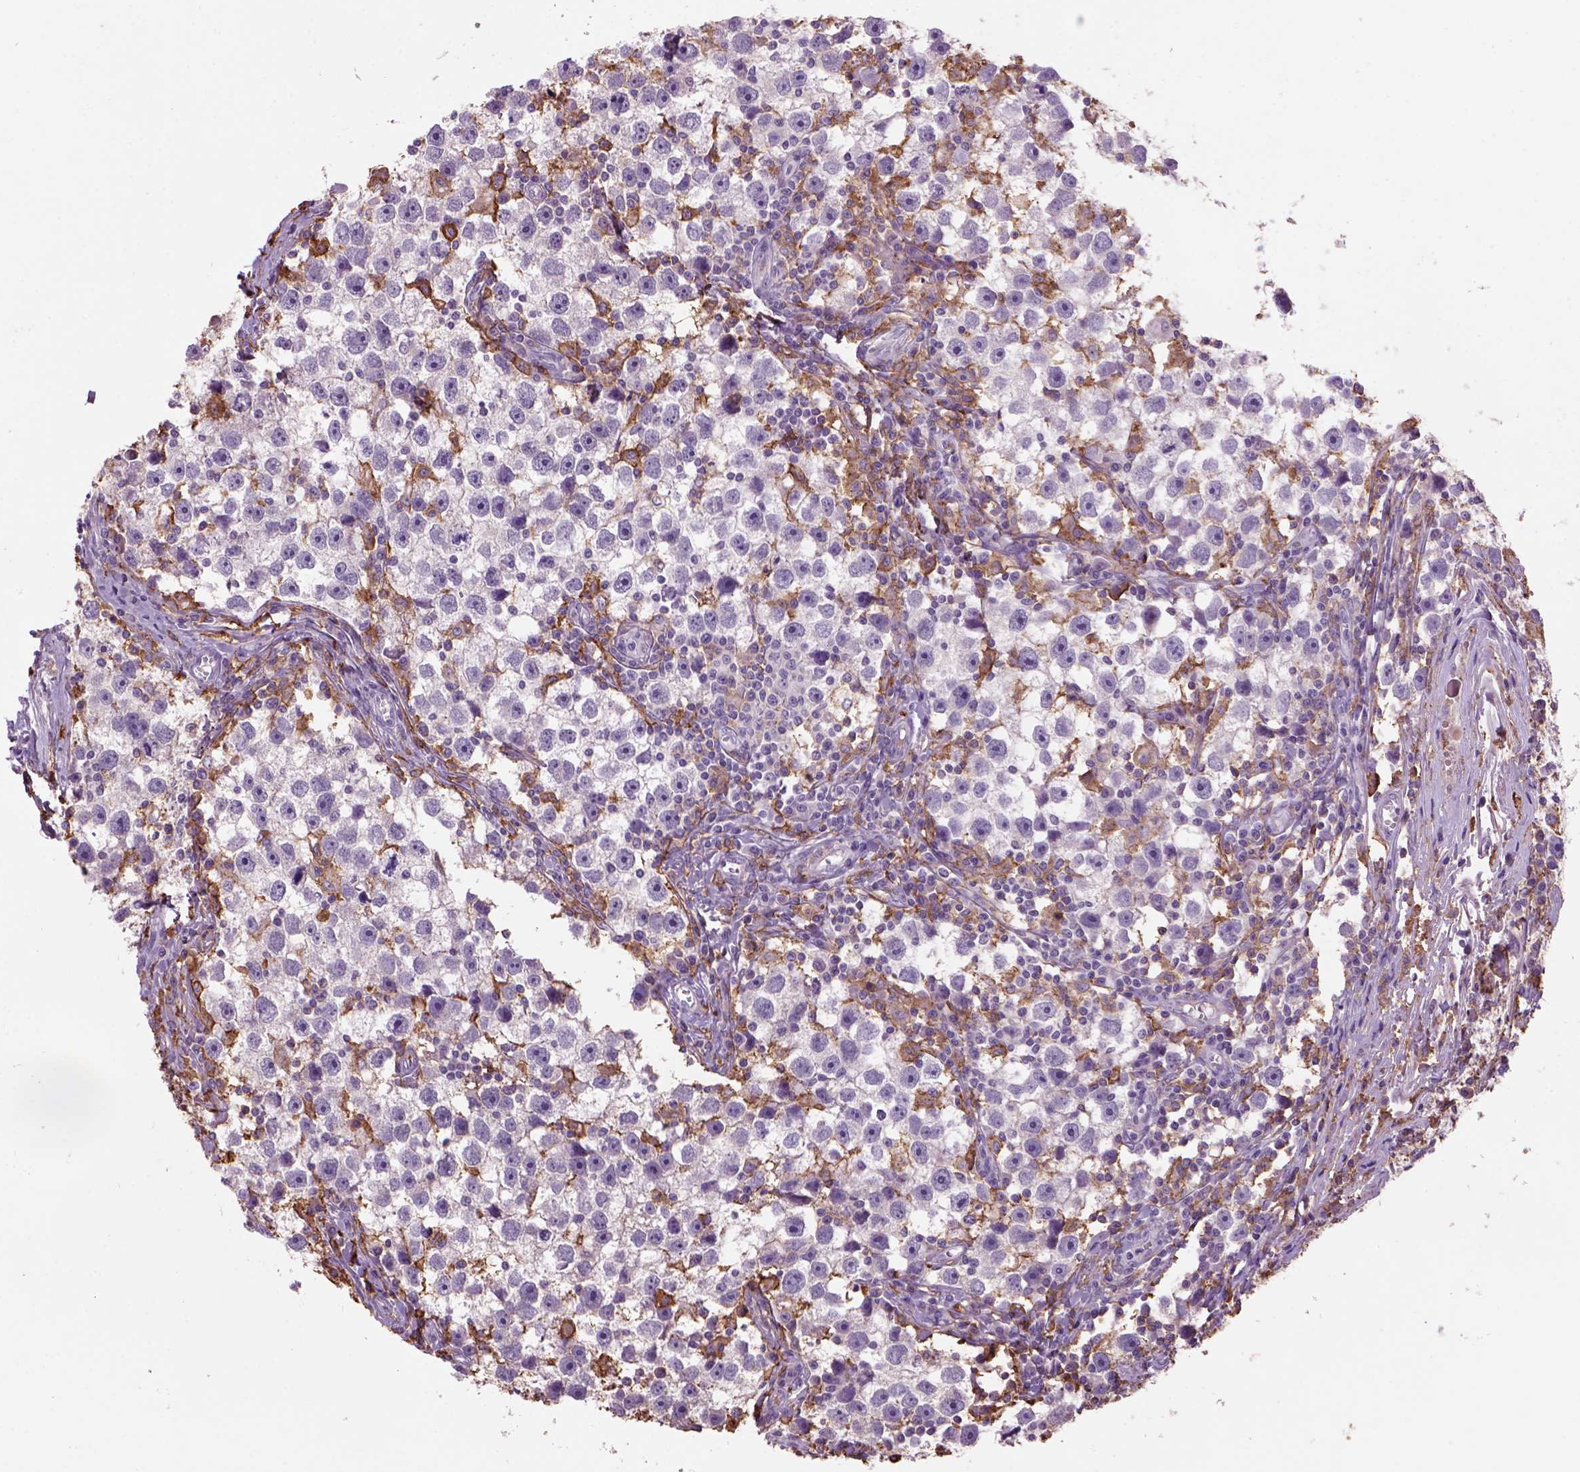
{"staining": {"intensity": "negative", "quantity": "none", "location": "none"}, "tissue": "testis cancer", "cell_type": "Tumor cells", "image_type": "cancer", "snomed": [{"axis": "morphology", "description": "Seminoma, NOS"}, {"axis": "topography", "description": "Testis"}], "caption": "Tumor cells are negative for brown protein staining in testis cancer (seminoma).", "gene": "CD14", "patient": {"sex": "male", "age": 30}}